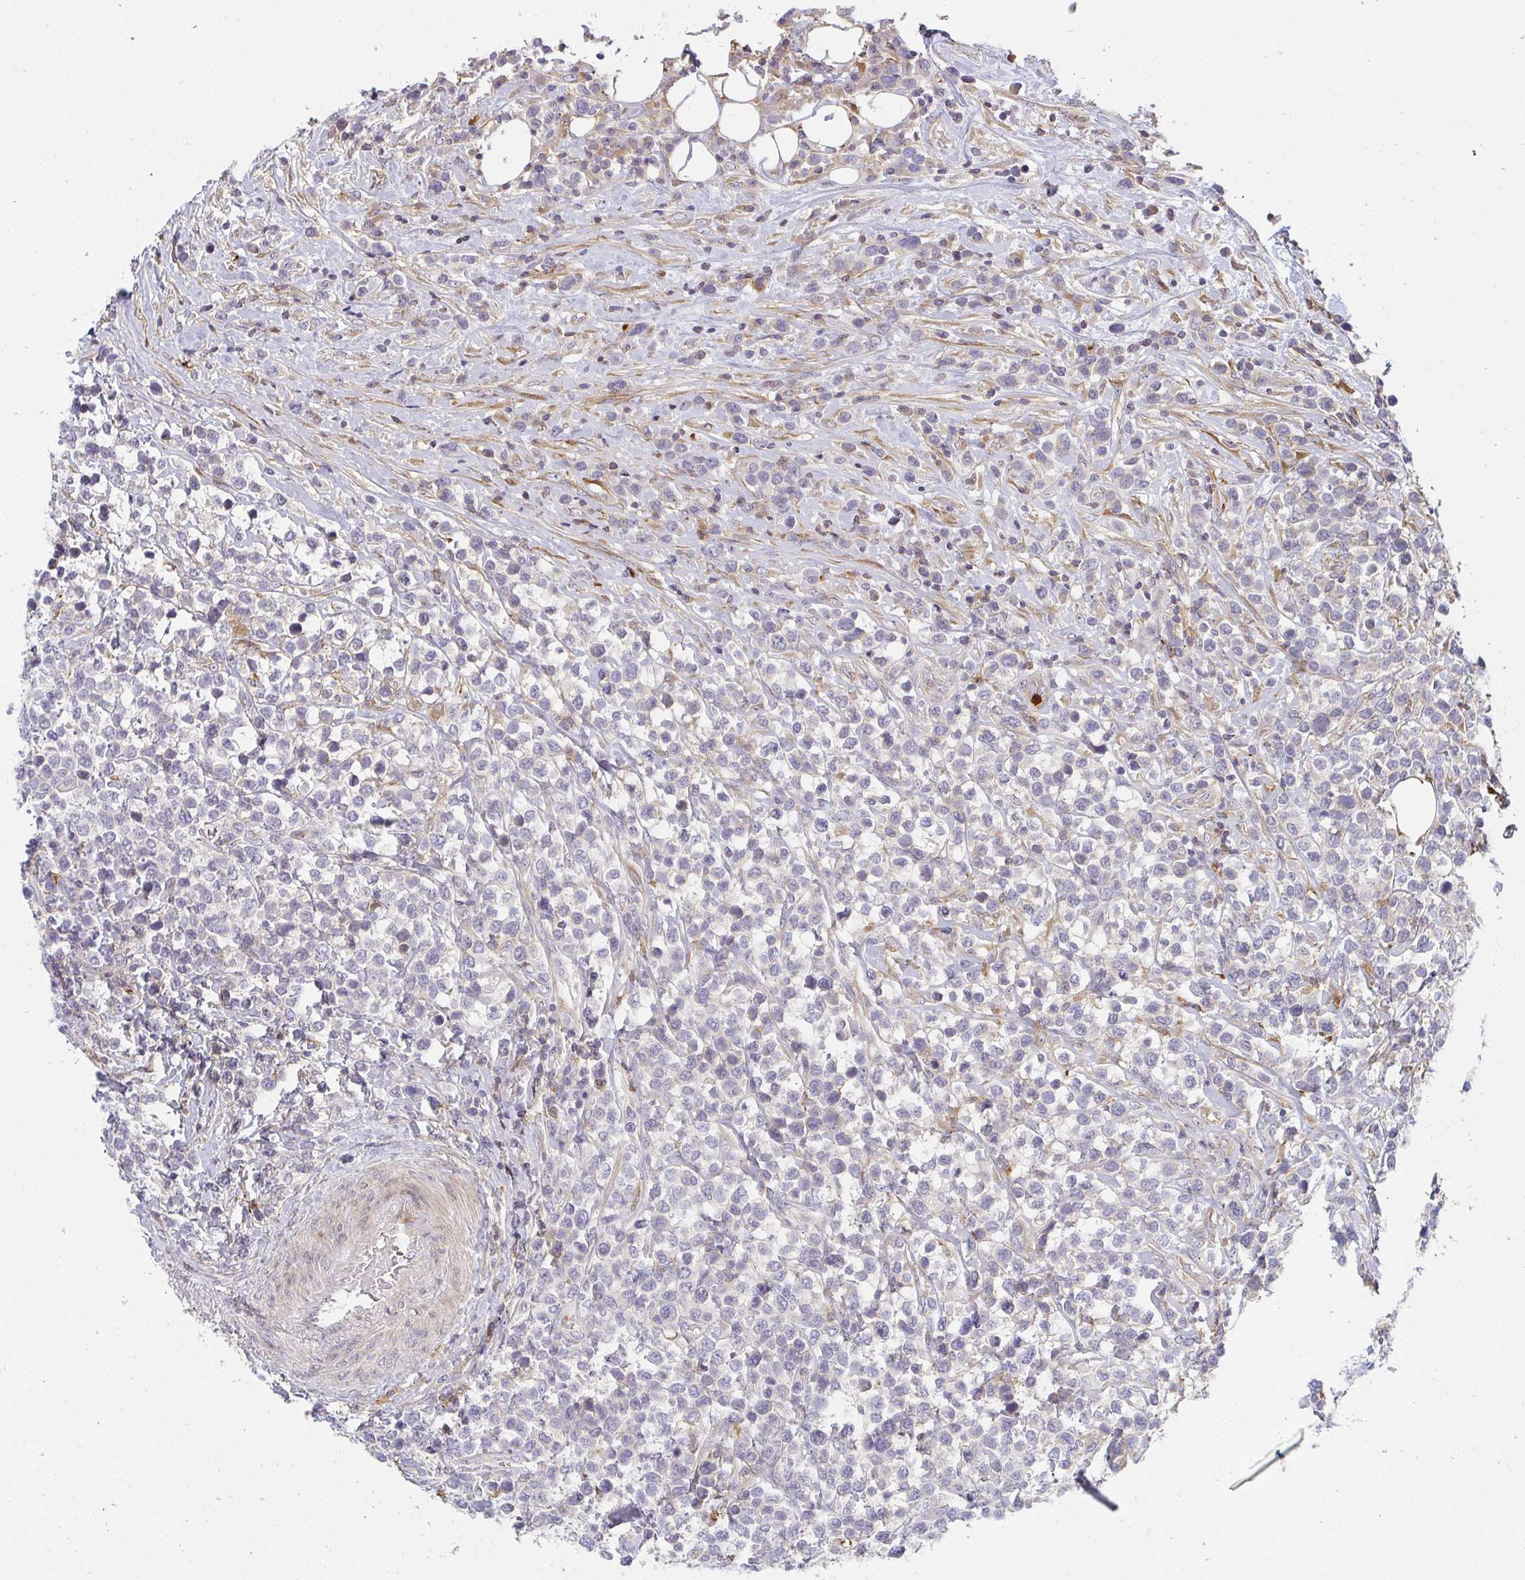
{"staining": {"intensity": "negative", "quantity": "none", "location": "none"}, "tissue": "lymphoma", "cell_type": "Tumor cells", "image_type": "cancer", "snomed": [{"axis": "morphology", "description": "Malignant lymphoma, non-Hodgkin's type, High grade"}, {"axis": "topography", "description": "Soft tissue"}], "caption": "Immunohistochemistry histopathology image of neoplastic tissue: malignant lymphoma, non-Hodgkin's type (high-grade) stained with DAB (3,3'-diaminobenzidine) shows no significant protein staining in tumor cells. The staining is performed using DAB brown chromogen with nuclei counter-stained in using hematoxylin.", "gene": "CSF3R", "patient": {"sex": "female", "age": 56}}